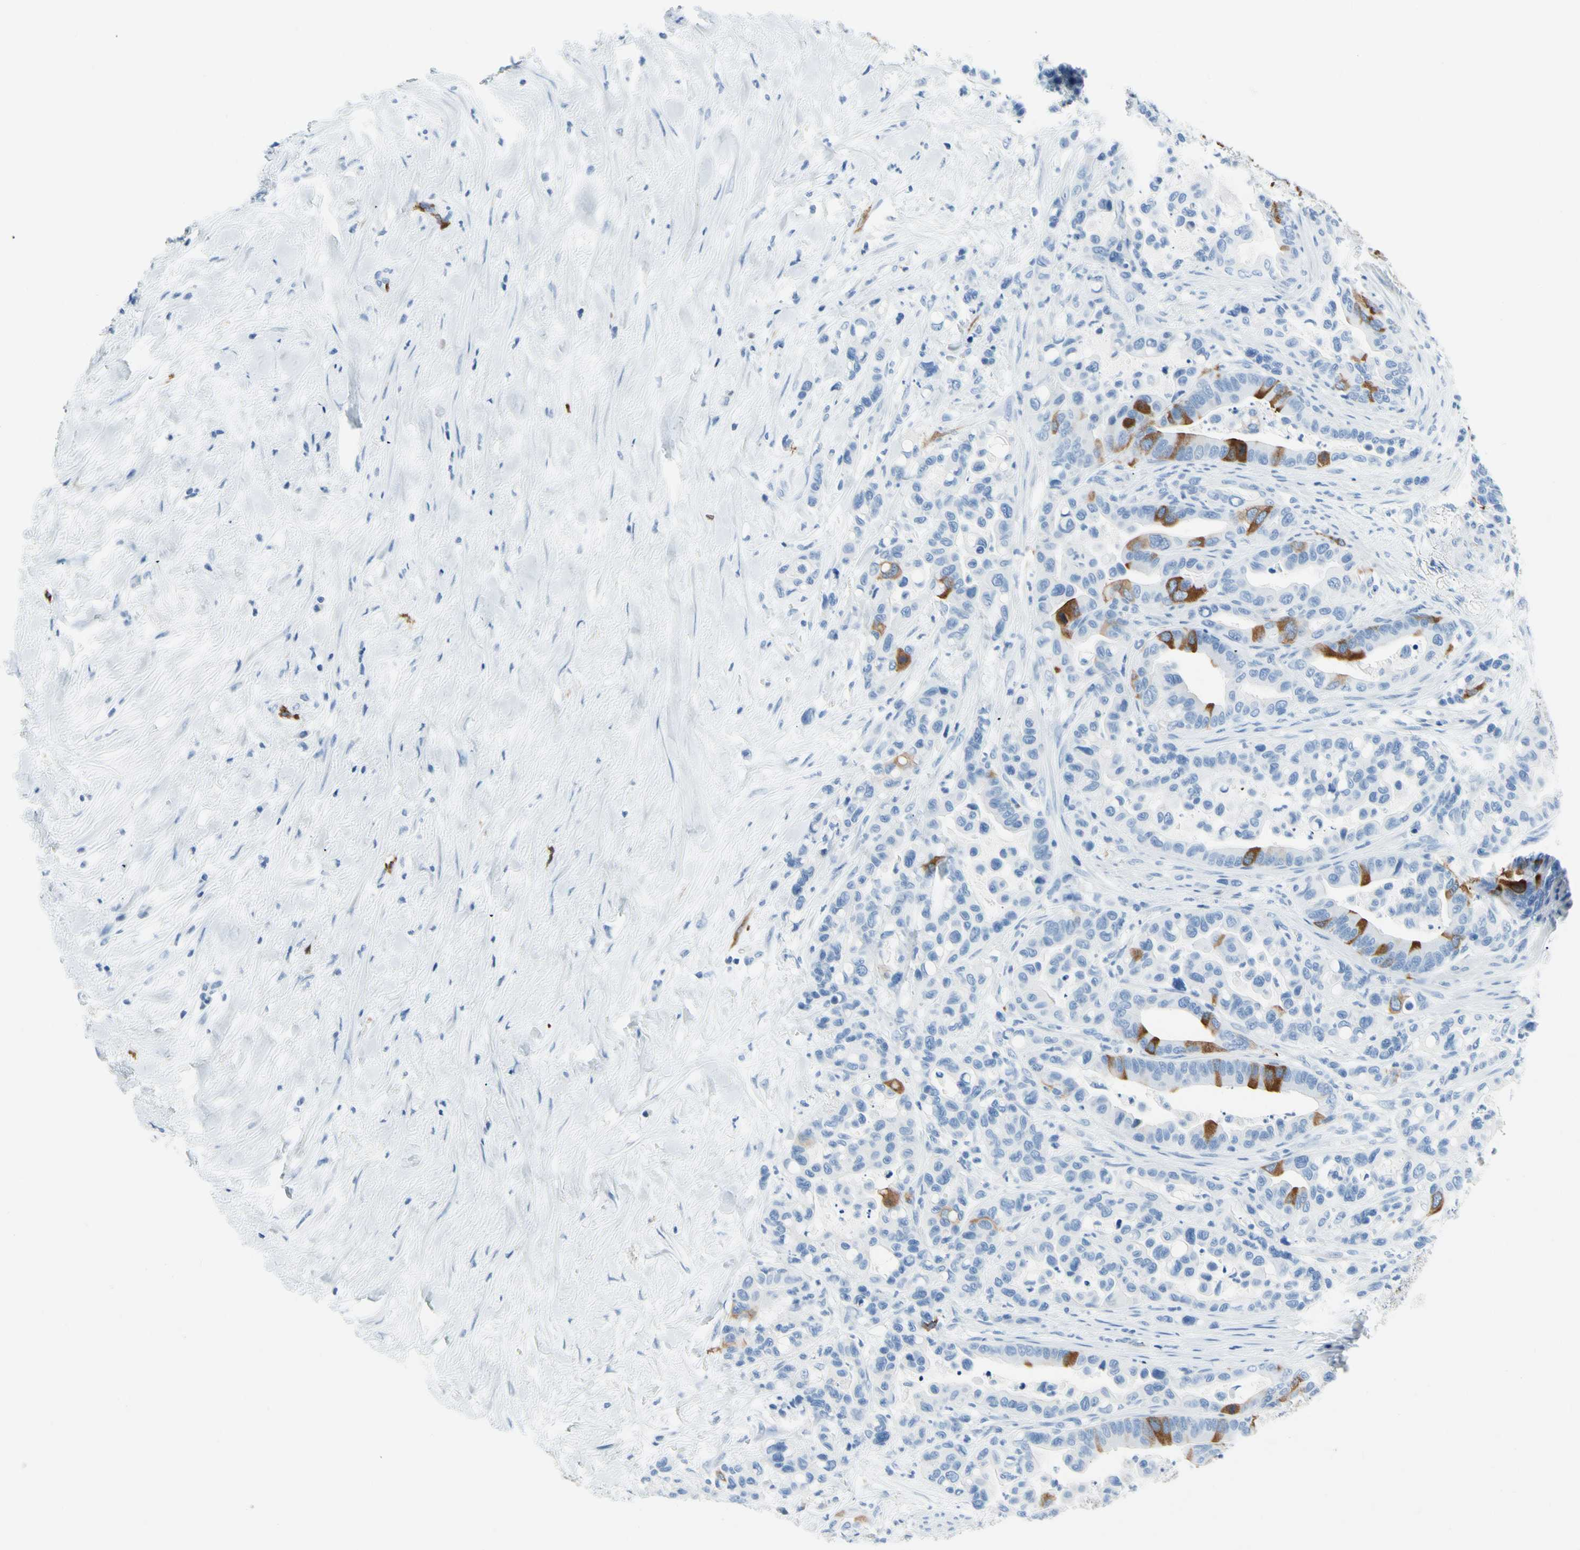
{"staining": {"intensity": "strong", "quantity": "<25%", "location": "cytoplasmic/membranous"}, "tissue": "colorectal cancer", "cell_type": "Tumor cells", "image_type": "cancer", "snomed": [{"axis": "morphology", "description": "Normal tissue, NOS"}, {"axis": "morphology", "description": "Adenocarcinoma, NOS"}, {"axis": "topography", "description": "Colon"}], "caption": "Immunohistochemical staining of colorectal adenocarcinoma shows medium levels of strong cytoplasmic/membranous expression in approximately <25% of tumor cells. (DAB = brown stain, brightfield microscopy at high magnification).", "gene": "TACC3", "patient": {"sex": "male", "age": 82}}